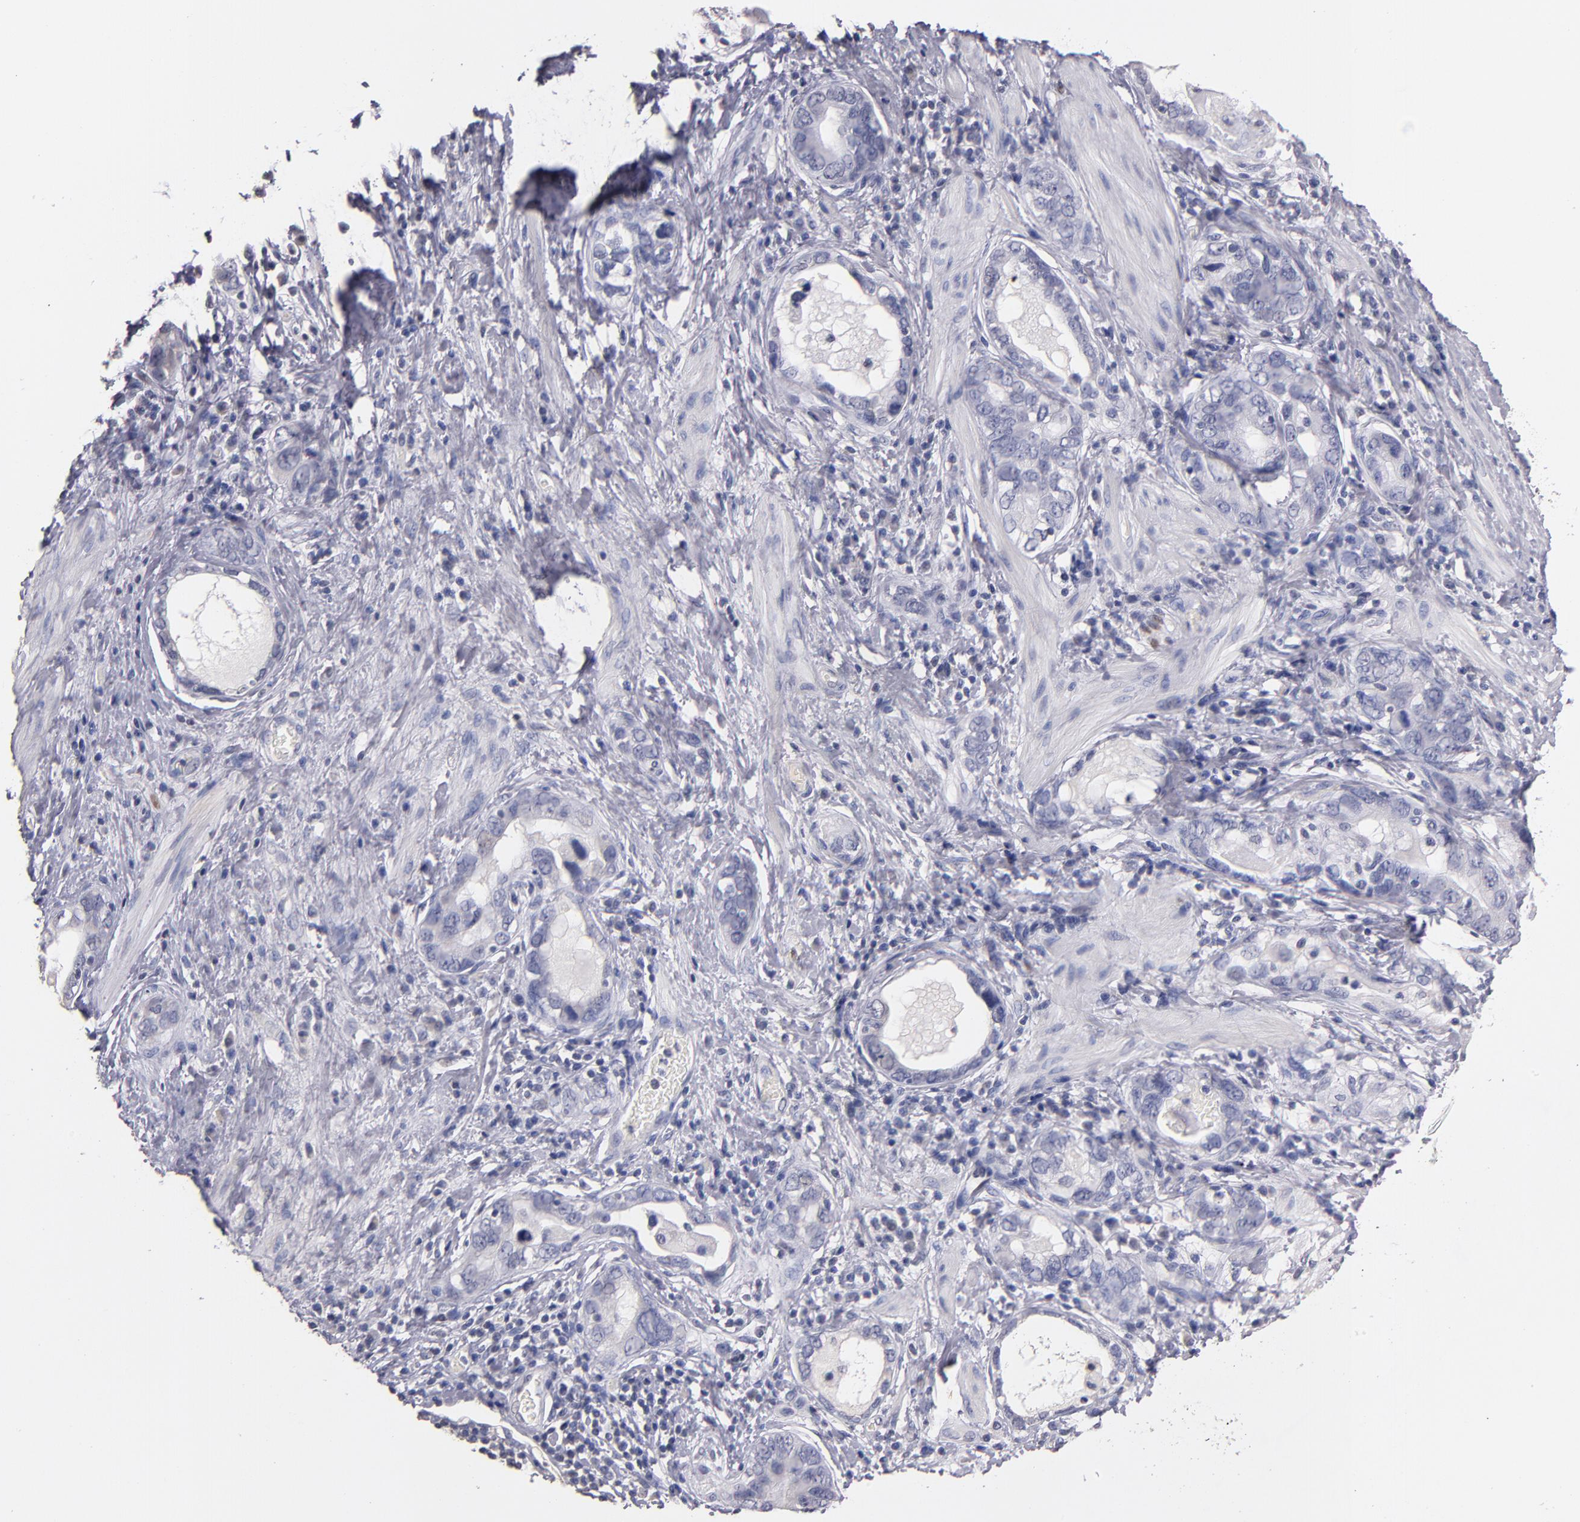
{"staining": {"intensity": "negative", "quantity": "none", "location": "none"}, "tissue": "stomach cancer", "cell_type": "Tumor cells", "image_type": "cancer", "snomed": [{"axis": "morphology", "description": "Adenocarcinoma, NOS"}, {"axis": "topography", "description": "Stomach, lower"}], "caption": "This image is of stomach cancer (adenocarcinoma) stained with immunohistochemistry to label a protein in brown with the nuclei are counter-stained blue. There is no expression in tumor cells.", "gene": "SOX10", "patient": {"sex": "female", "age": 93}}